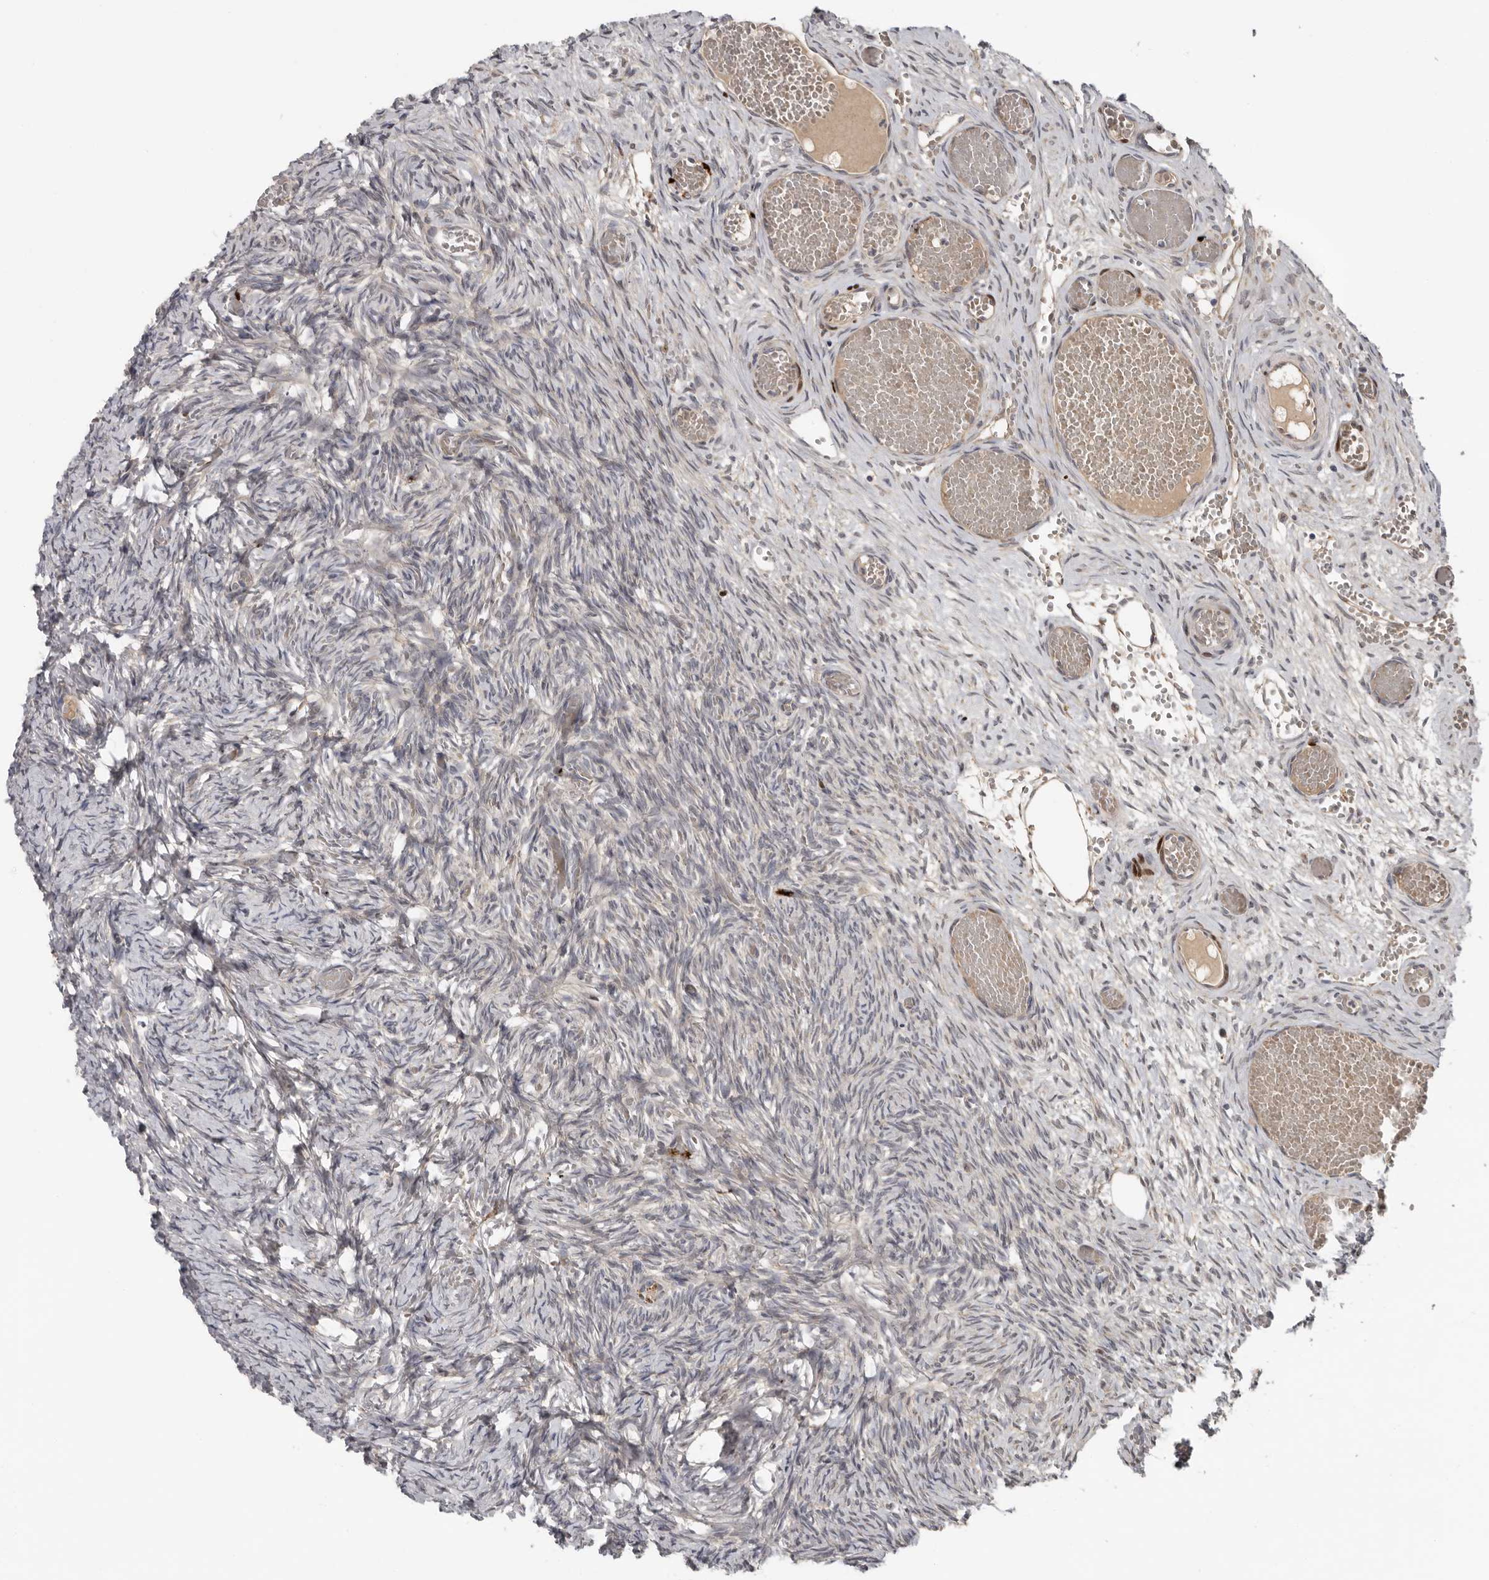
{"staining": {"intensity": "moderate", "quantity": ">75%", "location": "cytoplasmic/membranous"}, "tissue": "ovary", "cell_type": "Follicle cells", "image_type": "normal", "snomed": [{"axis": "morphology", "description": "Adenocarcinoma, NOS"}, {"axis": "topography", "description": "Endometrium"}], "caption": "A histopathology image of ovary stained for a protein demonstrates moderate cytoplasmic/membranous brown staining in follicle cells.", "gene": "MTF1", "patient": {"sex": "female", "age": 32}}